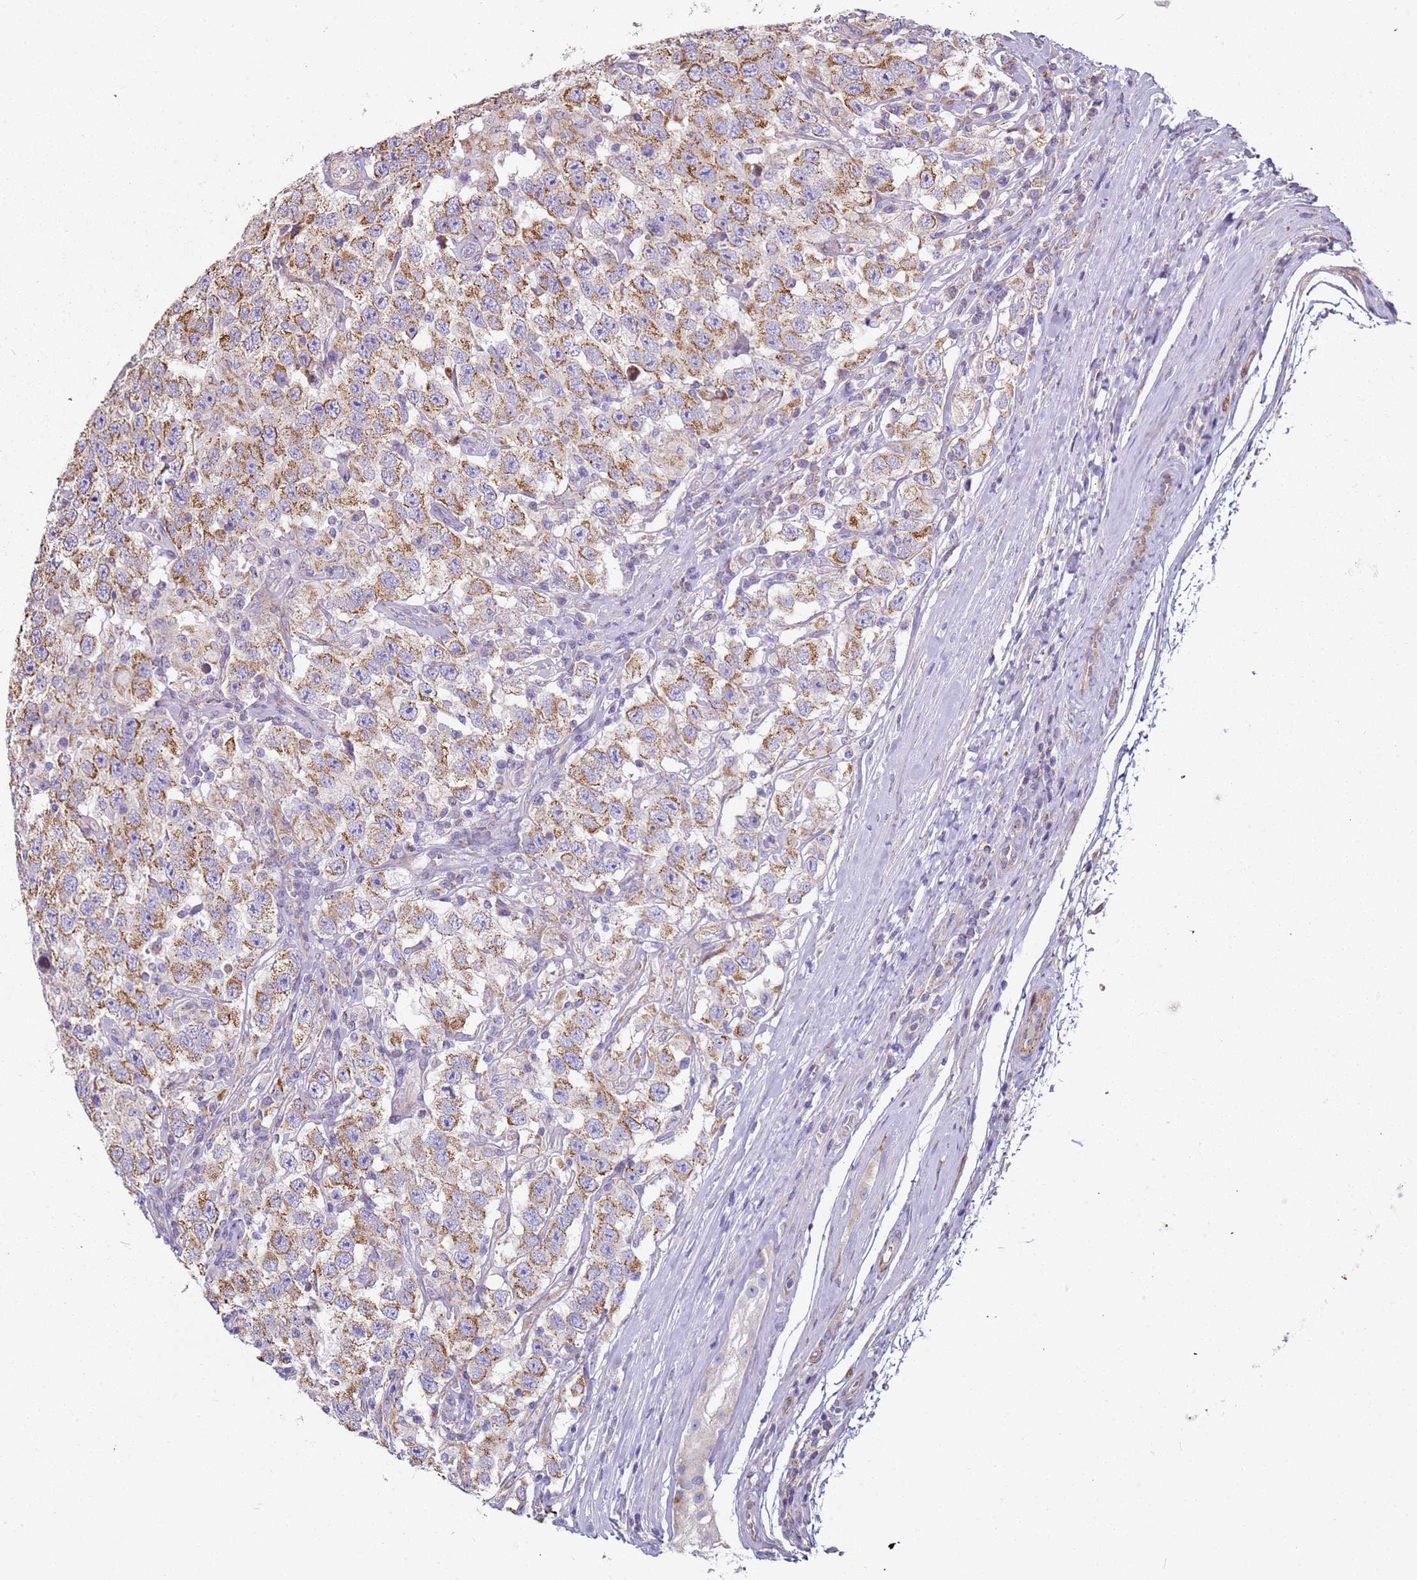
{"staining": {"intensity": "moderate", "quantity": ">75%", "location": "cytoplasmic/membranous"}, "tissue": "testis cancer", "cell_type": "Tumor cells", "image_type": "cancer", "snomed": [{"axis": "morphology", "description": "Seminoma, NOS"}, {"axis": "topography", "description": "Testis"}], "caption": "Protein expression analysis of human seminoma (testis) reveals moderate cytoplasmic/membranous staining in about >75% of tumor cells.", "gene": "ALS2", "patient": {"sex": "male", "age": 41}}